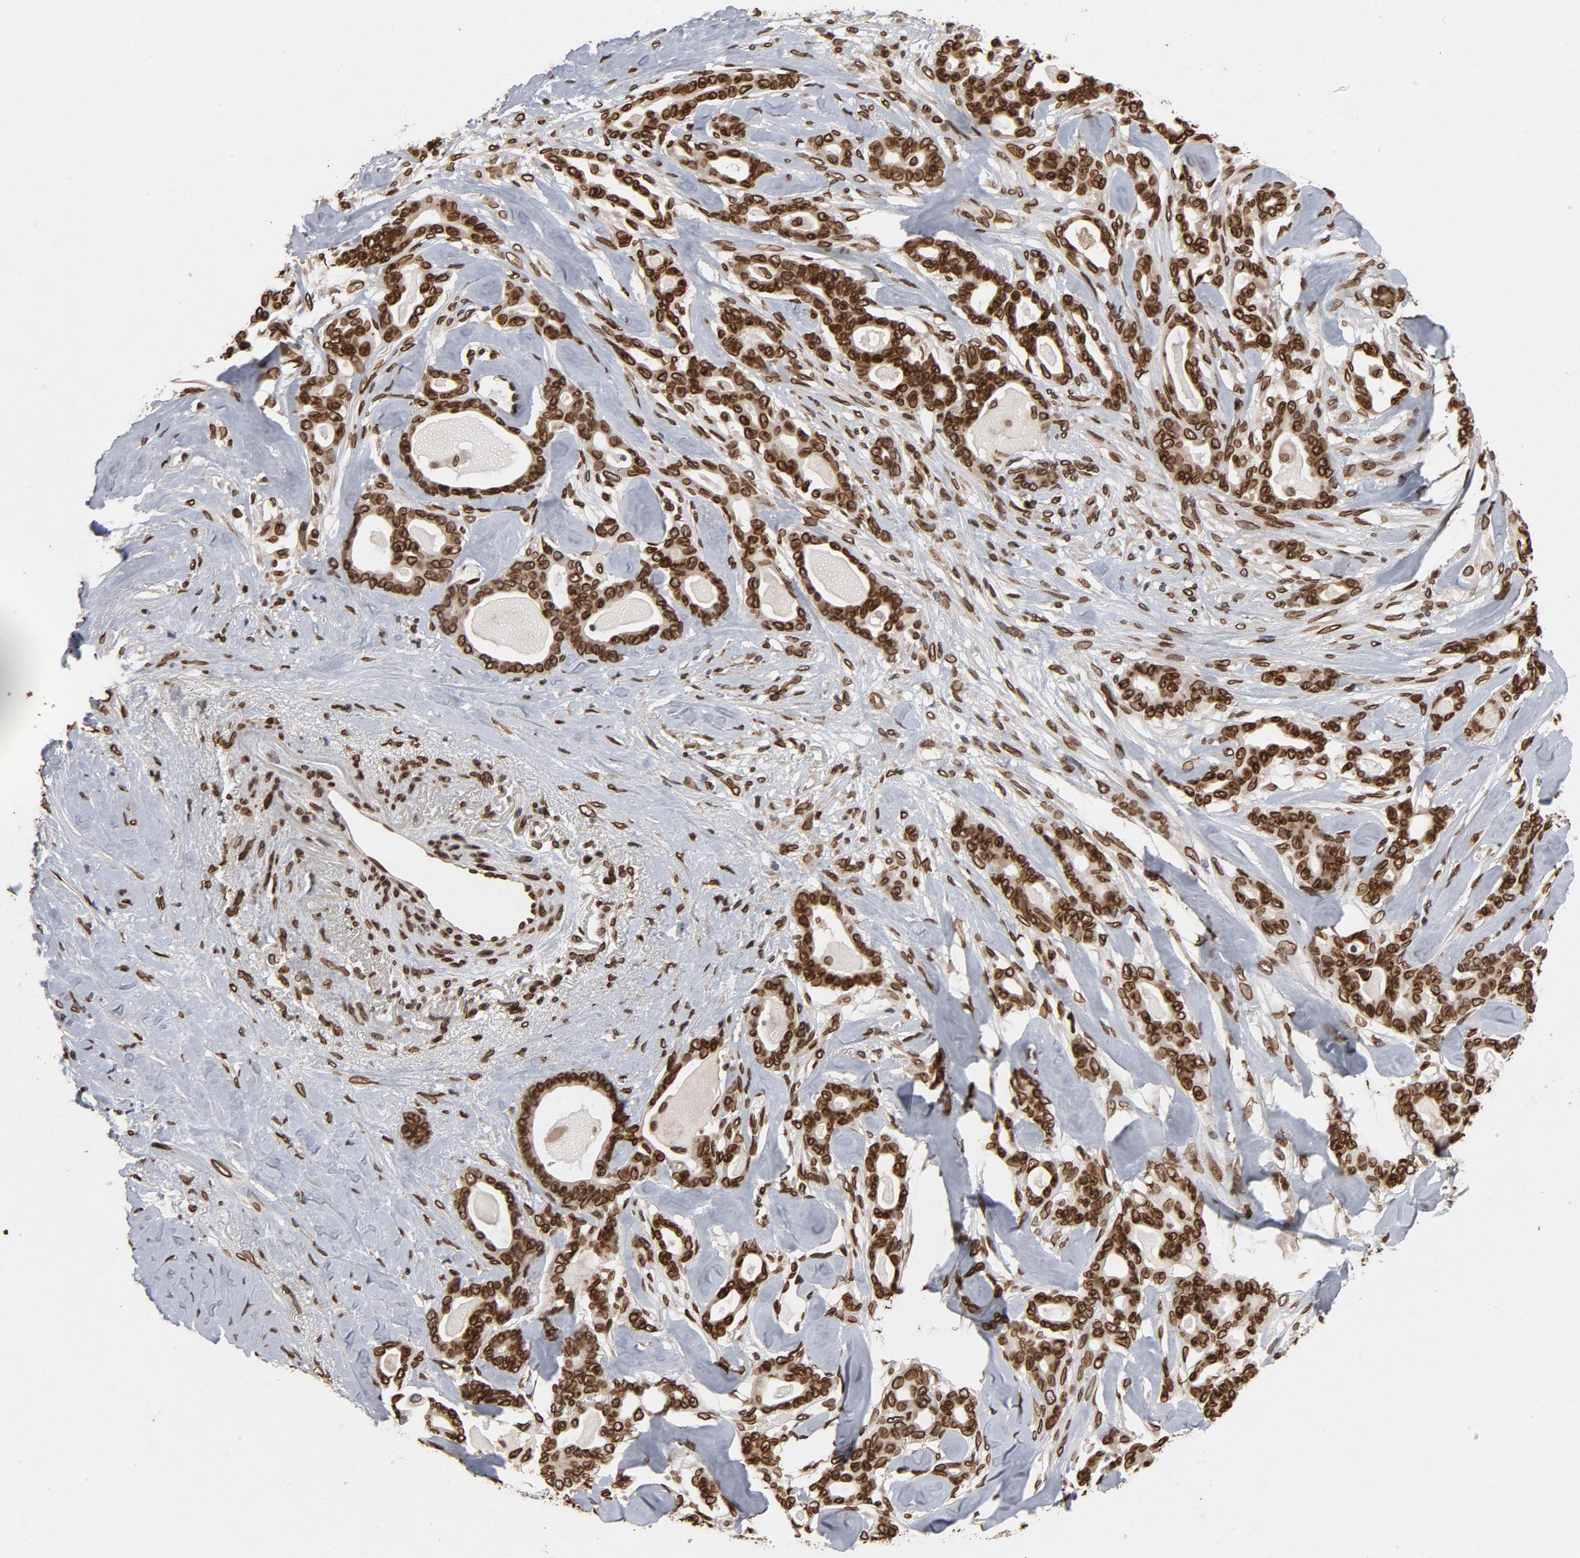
{"staining": {"intensity": "strong", "quantity": ">75%", "location": "cytoplasmic/membranous,nuclear"}, "tissue": "pancreatic cancer", "cell_type": "Tumor cells", "image_type": "cancer", "snomed": [{"axis": "morphology", "description": "Adenocarcinoma, NOS"}, {"axis": "topography", "description": "Pancreas"}], "caption": "Immunohistochemistry (DAB) staining of human pancreatic cancer shows strong cytoplasmic/membranous and nuclear protein expression in about >75% of tumor cells. (DAB (3,3'-diaminobenzidine) = brown stain, brightfield microscopy at high magnification).", "gene": "LMNA", "patient": {"sex": "male", "age": 63}}